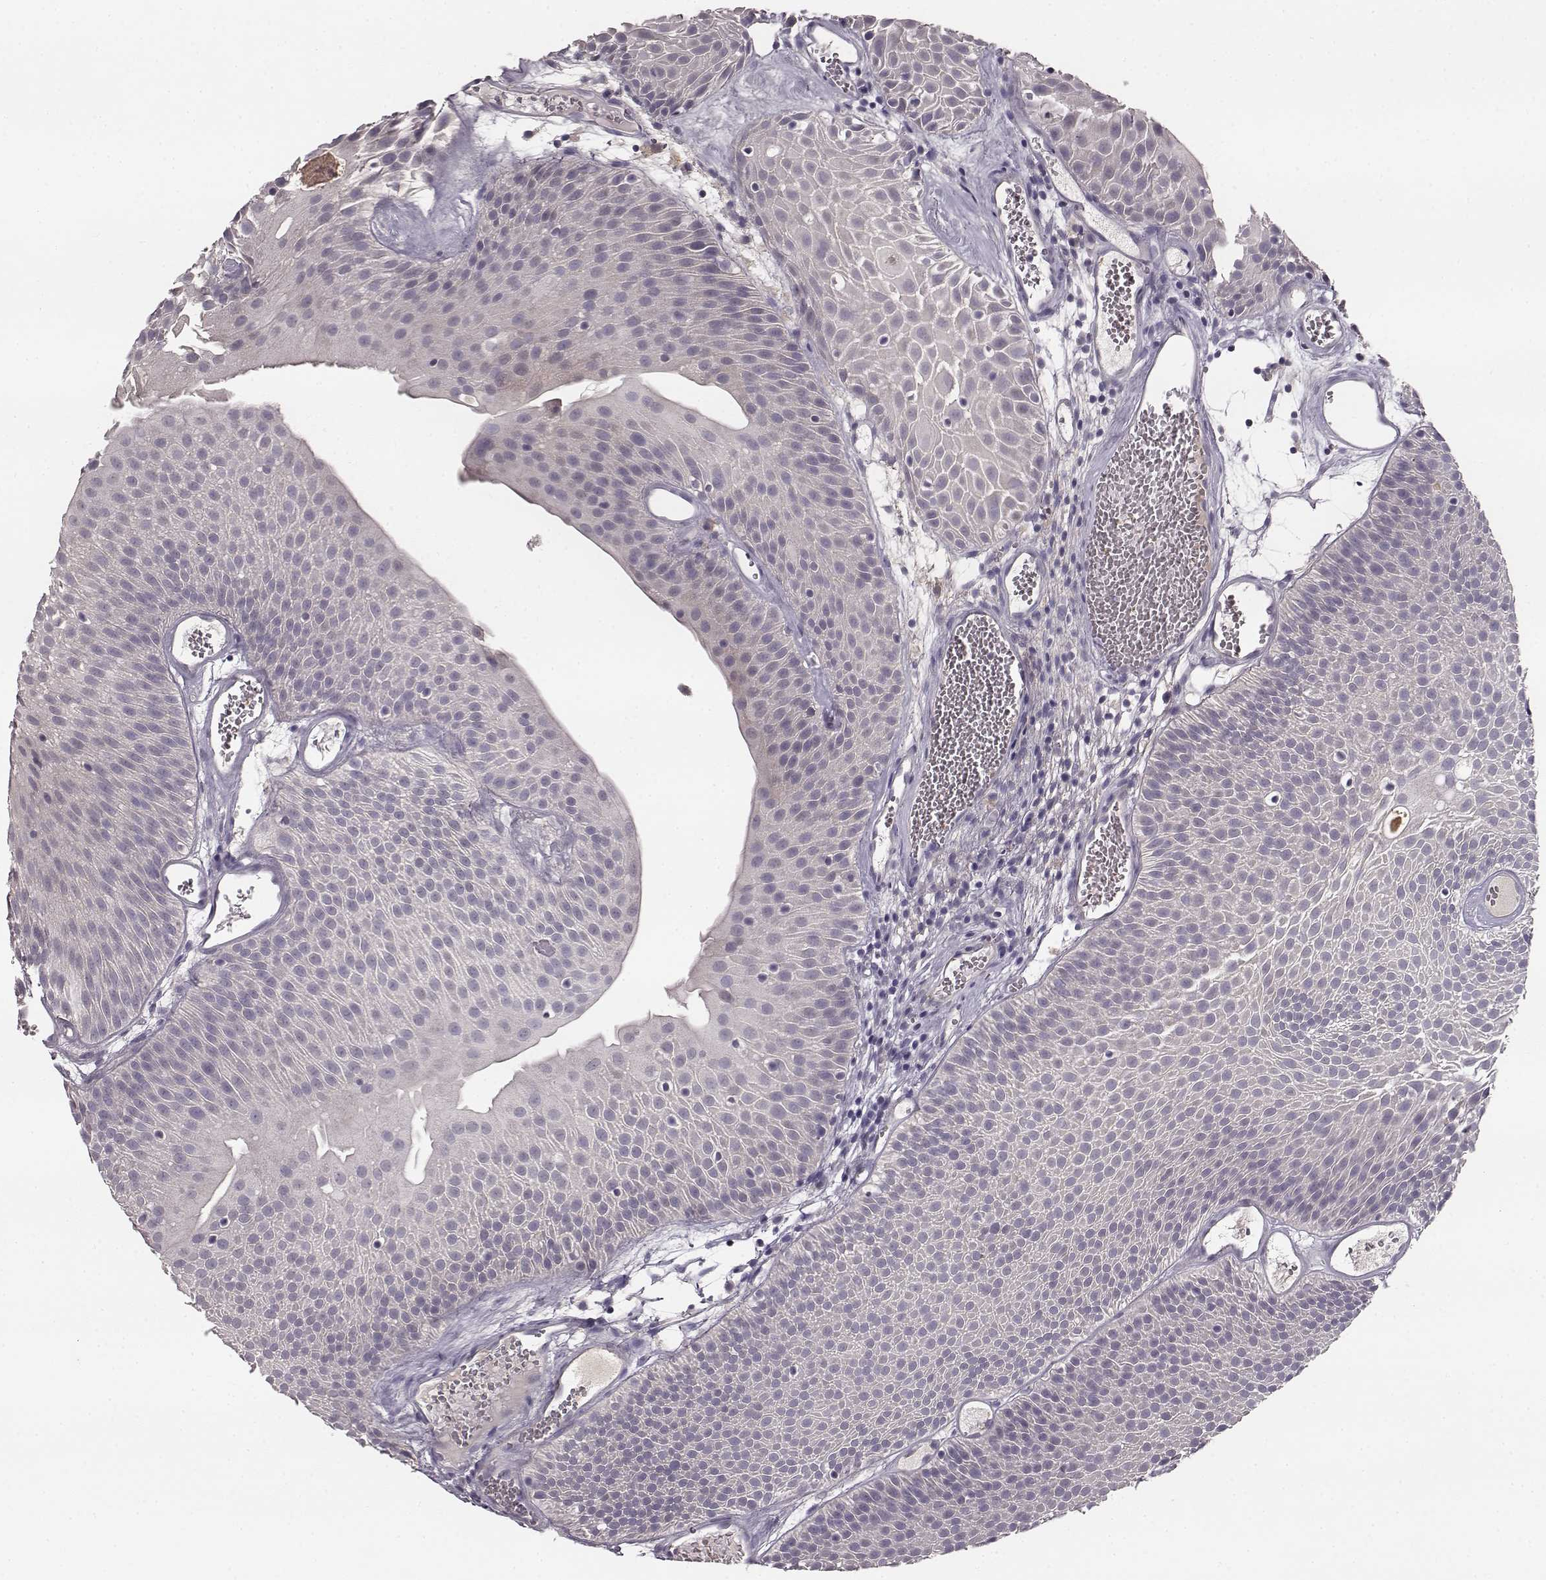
{"staining": {"intensity": "negative", "quantity": "none", "location": "none"}, "tissue": "urothelial cancer", "cell_type": "Tumor cells", "image_type": "cancer", "snomed": [{"axis": "morphology", "description": "Urothelial carcinoma, Low grade"}, {"axis": "topography", "description": "Urinary bladder"}], "caption": "The photomicrograph shows no significant expression in tumor cells of urothelial cancer. (Brightfield microscopy of DAB (3,3'-diaminobenzidine) immunohistochemistry at high magnification).", "gene": "YJEFN3", "patient": {"sex": "male", "age": 52}}